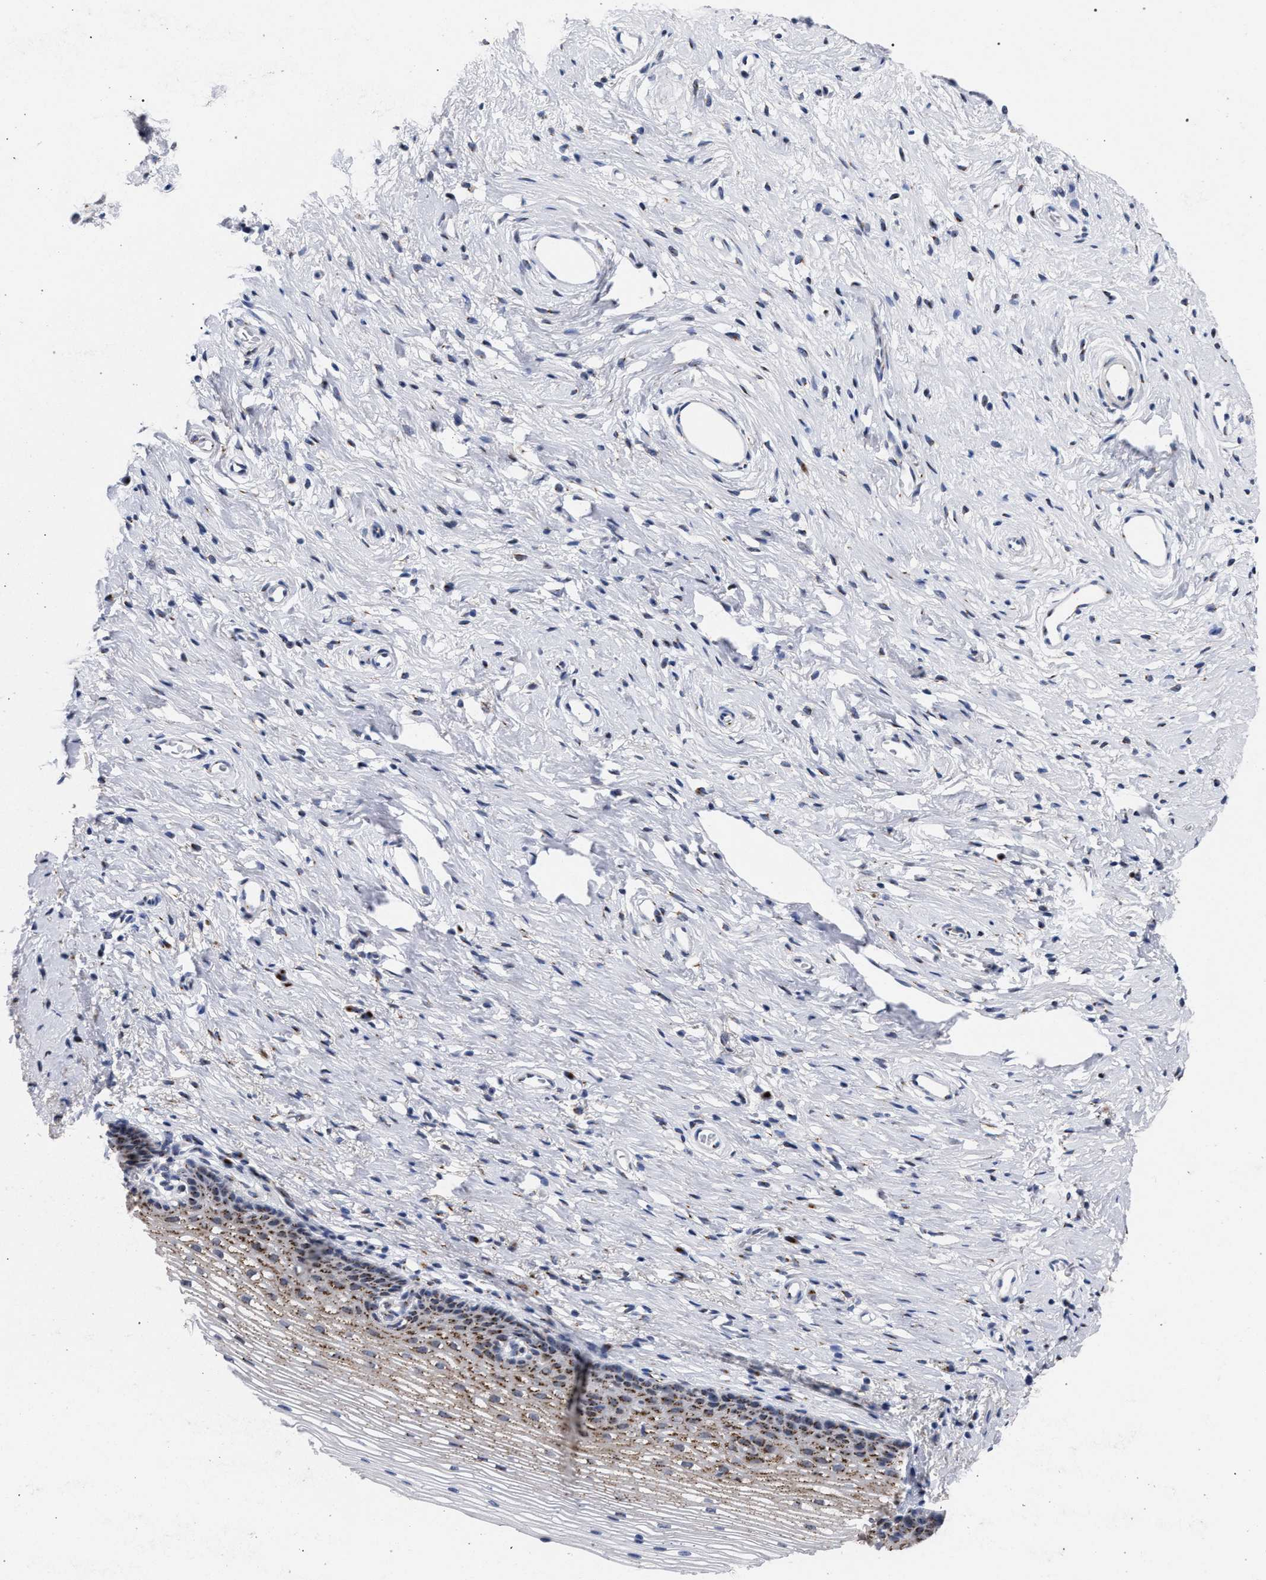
{"staining": {"intensity": "weak", "quantity": "25%-75%", "location": "cytoplasmic/membranous"}, "tissue": "cervix", "cell_type": "Glandular cells", "image_type": "normal", "snomed": [{"axis": "morphology", "description": "Normal tissue, NOS"}, {"axis": "topography", "description": "Cervix"}], "caption": "Human cervix stained with a protein marker shows weak staining in glandular cells.", "gene": "GOLGA2", "patient": {"sex": "female", "age": 77}}